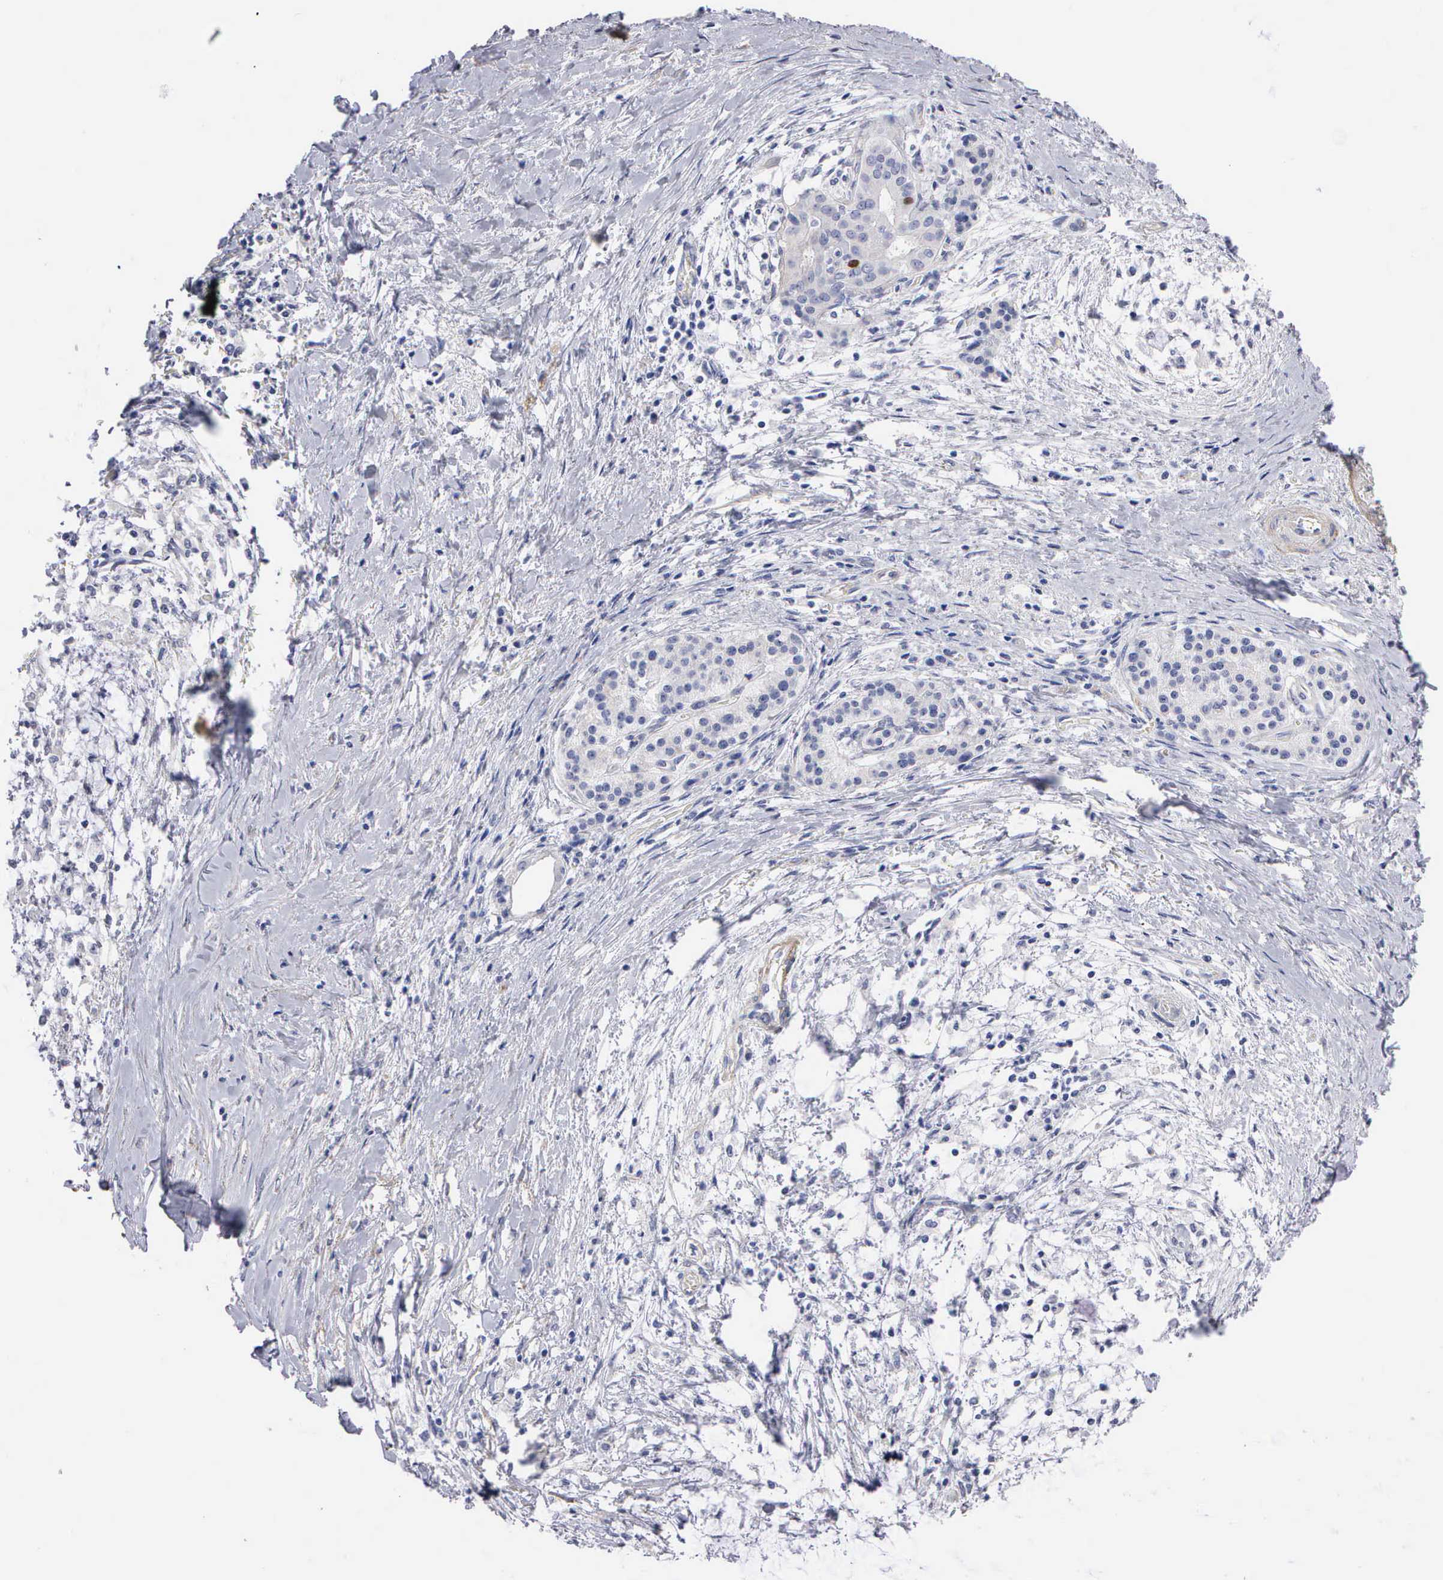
{"staining": {"intensity": "negative", "quantity": "none", "location": "none"}, "tissue": "pancreatic cancer", "cell_type": "Tumor cells", "image_type": "cancer", "snomed": [{"axis": "morphology", "description": "Adenocarcinoma, NOS"}, {"axis": "topography", "description": "Pancreas"}], "caption": "This image is of pancreatic cancer stained with IHC to label a protein in brown with the nuclei are counter-stained blue. There is no expression in tumor cells.", "gene": "ELFN2", "patient": {"sex": "female", "age": 64}}